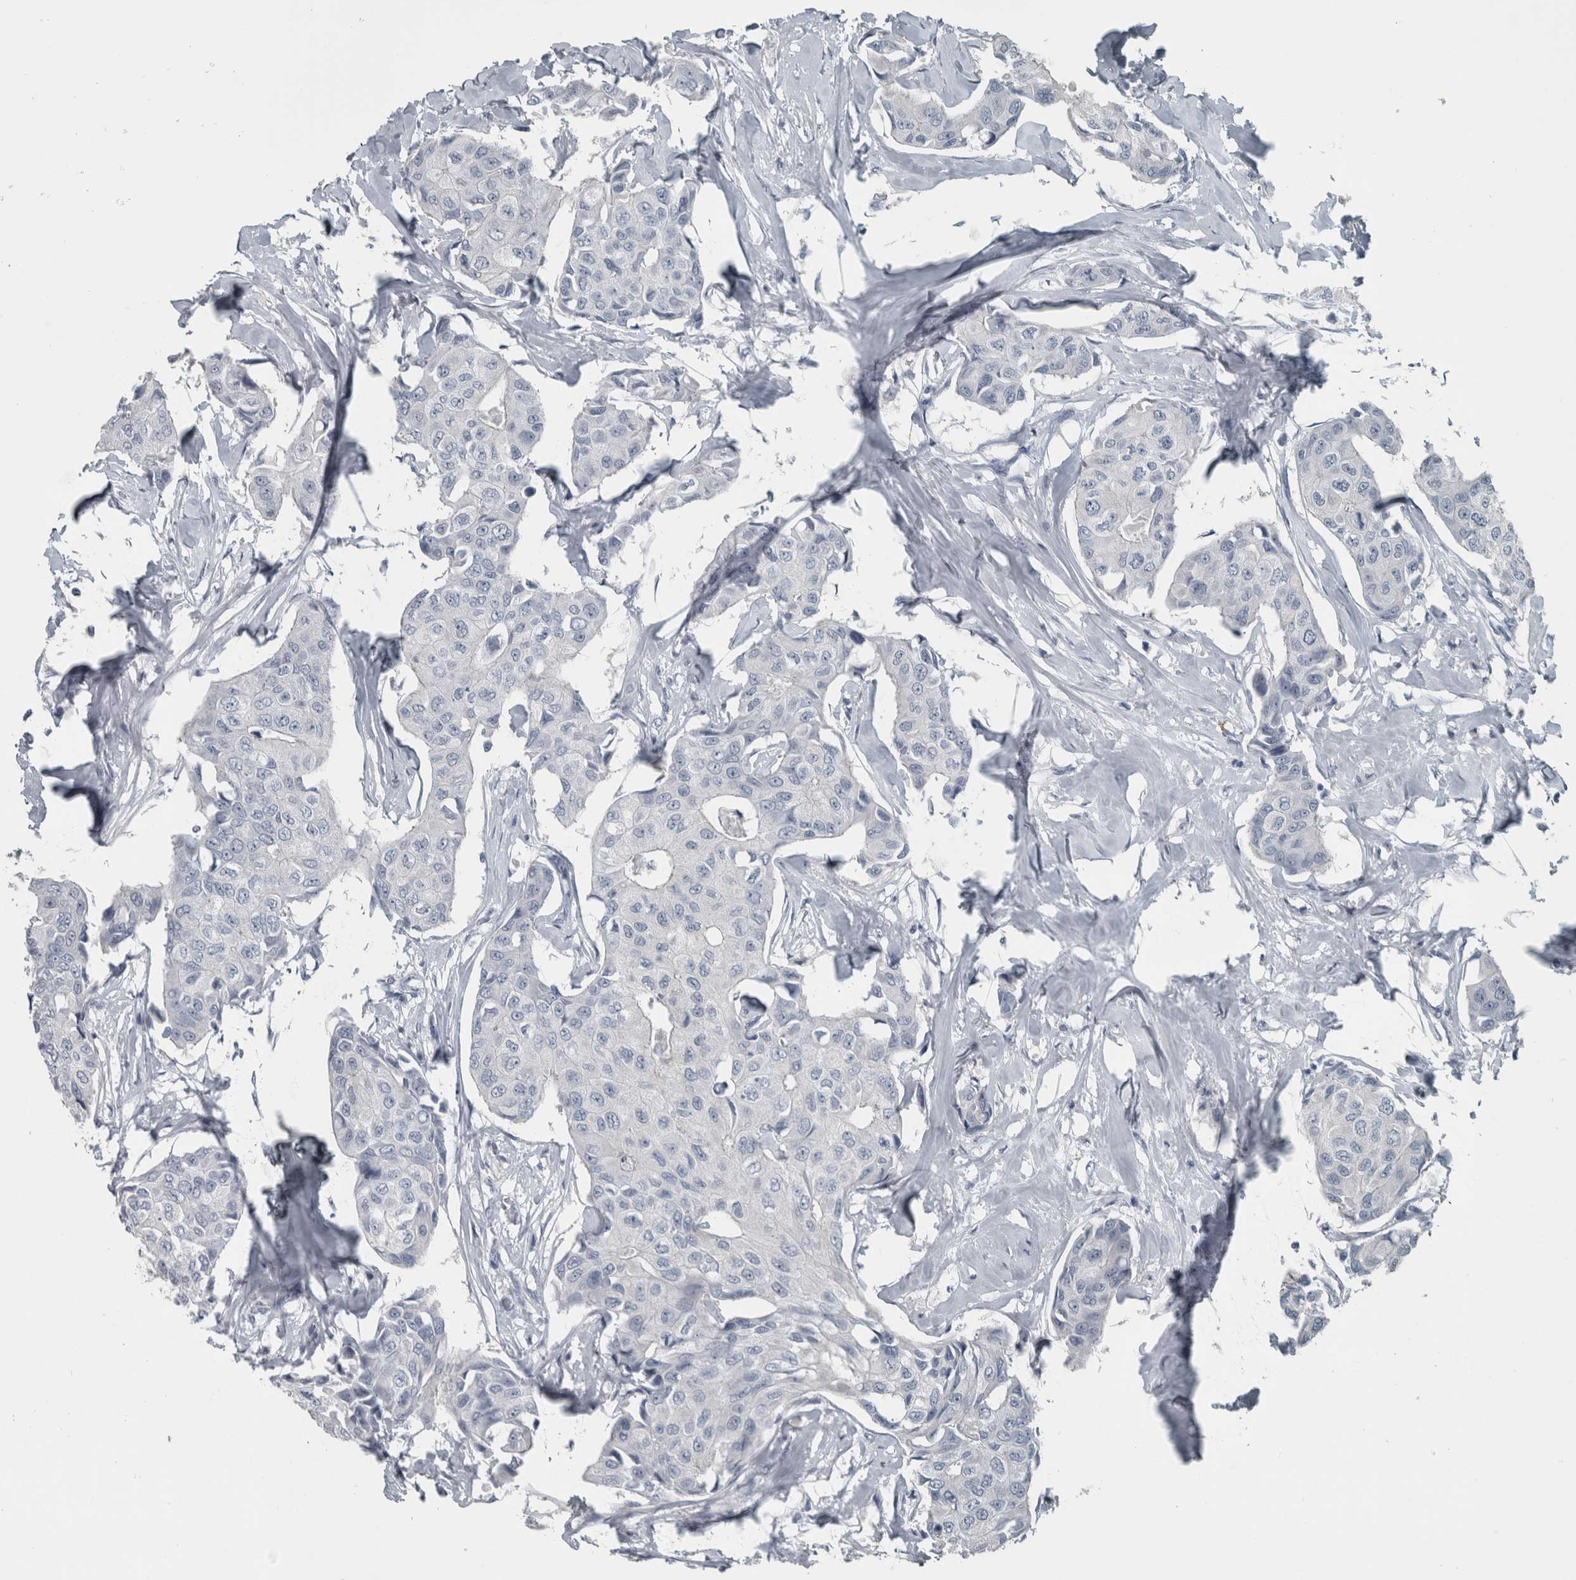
{"staining": {"intensity": "negative", "quantity": "none", "location": "none"}, "tissue": "breast cancer", "cell_type": "Tumor cells", "image_type": "cancer", "snomed": [{"axis": "morphology", "description": "Duct carcinoma"}, {"axis": "topography", "description": "Breast"}], "caption": "There is no significant positivity in tumor cells of breast cancer (infiltrating ductal carcinoma). Nuclei are stained in blue.", "gene": "KRT20", "patient": {"sex": "female", "age": 80}}